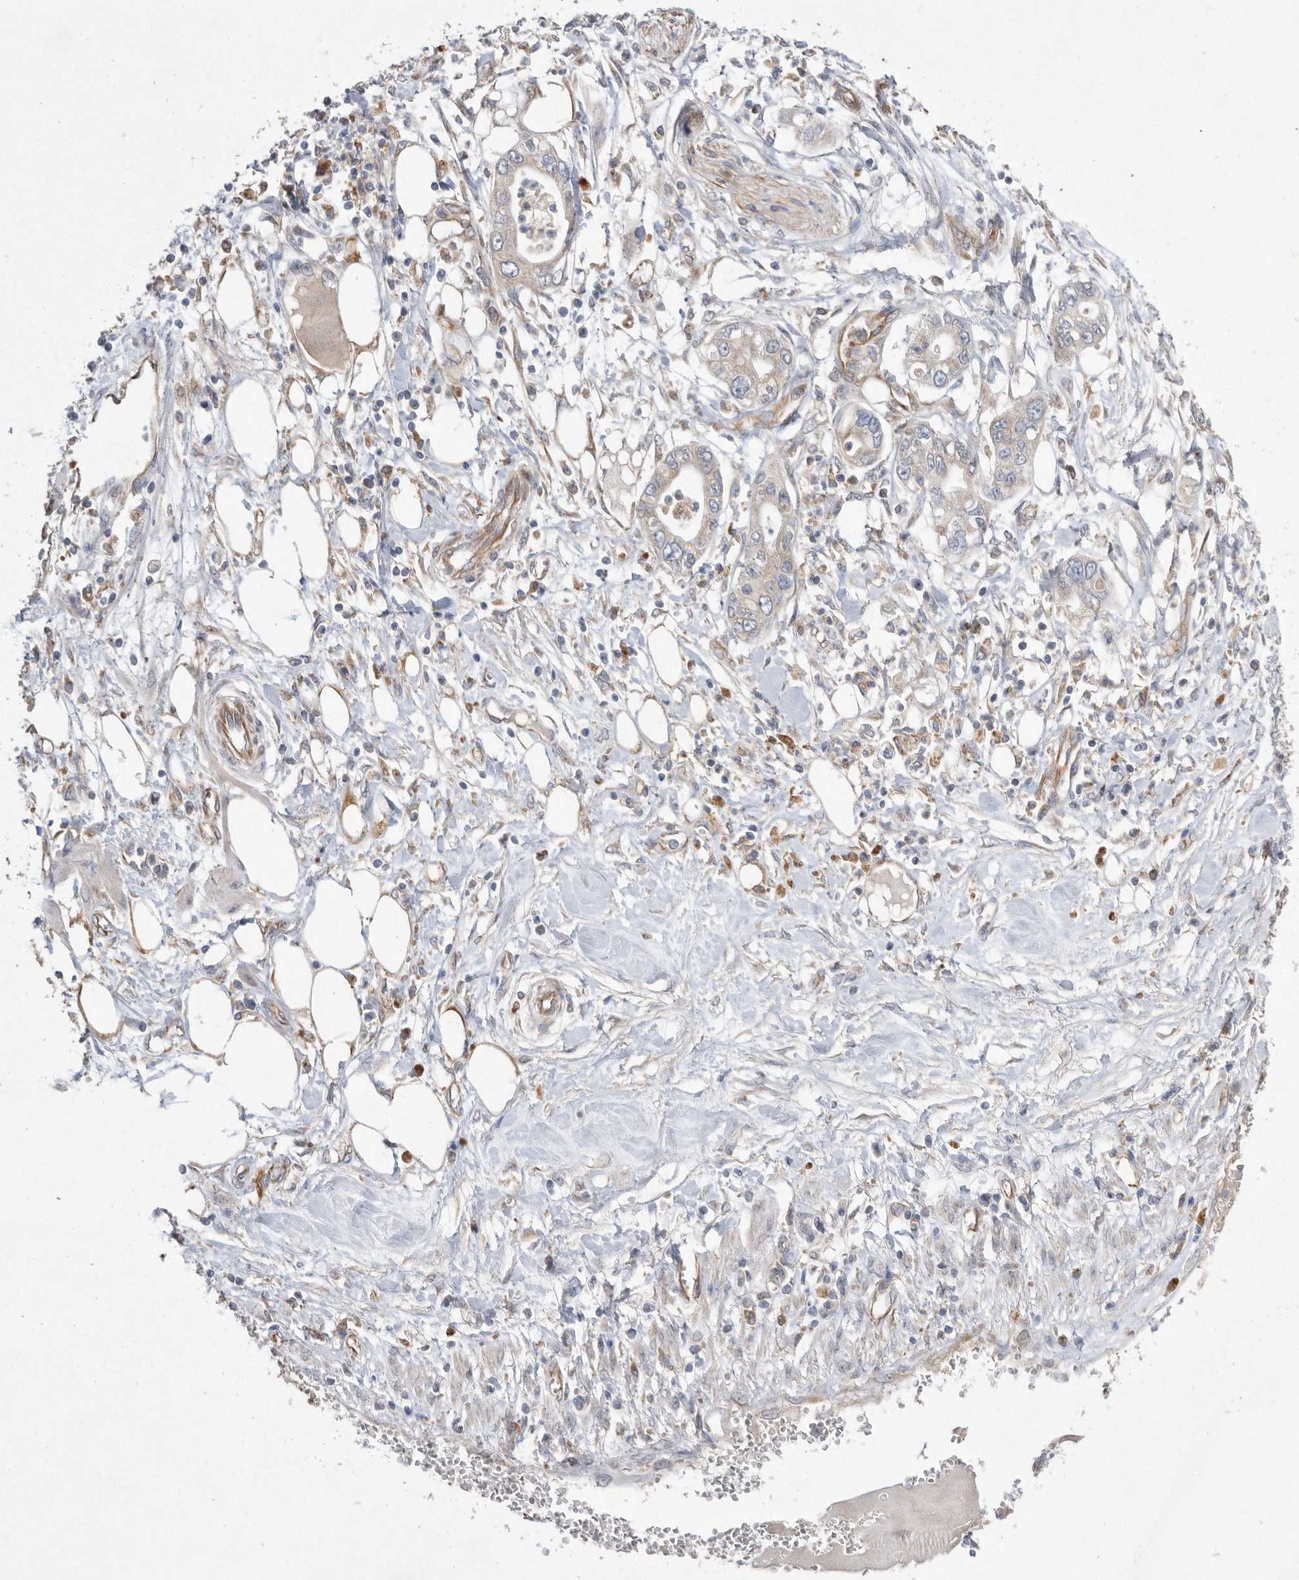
{"staining": {"intensity": "negative", "quantity": "none", "location": "none"}, "tissue": "pancreatic cancer", "cell_type": "Tumor cells", "image_type": "cancer", "snomed": [{"axis": "morphology", "description": "Adenocarcinoma, NOS"}, {"axis": "topography", "description": "Pancreas"}], "caption": "Tumor cells are negative for brown protein staining in pancreatic adenocarcinoma.", "gene": "PON2", "patient": {"sex": "male", "age": 68}}